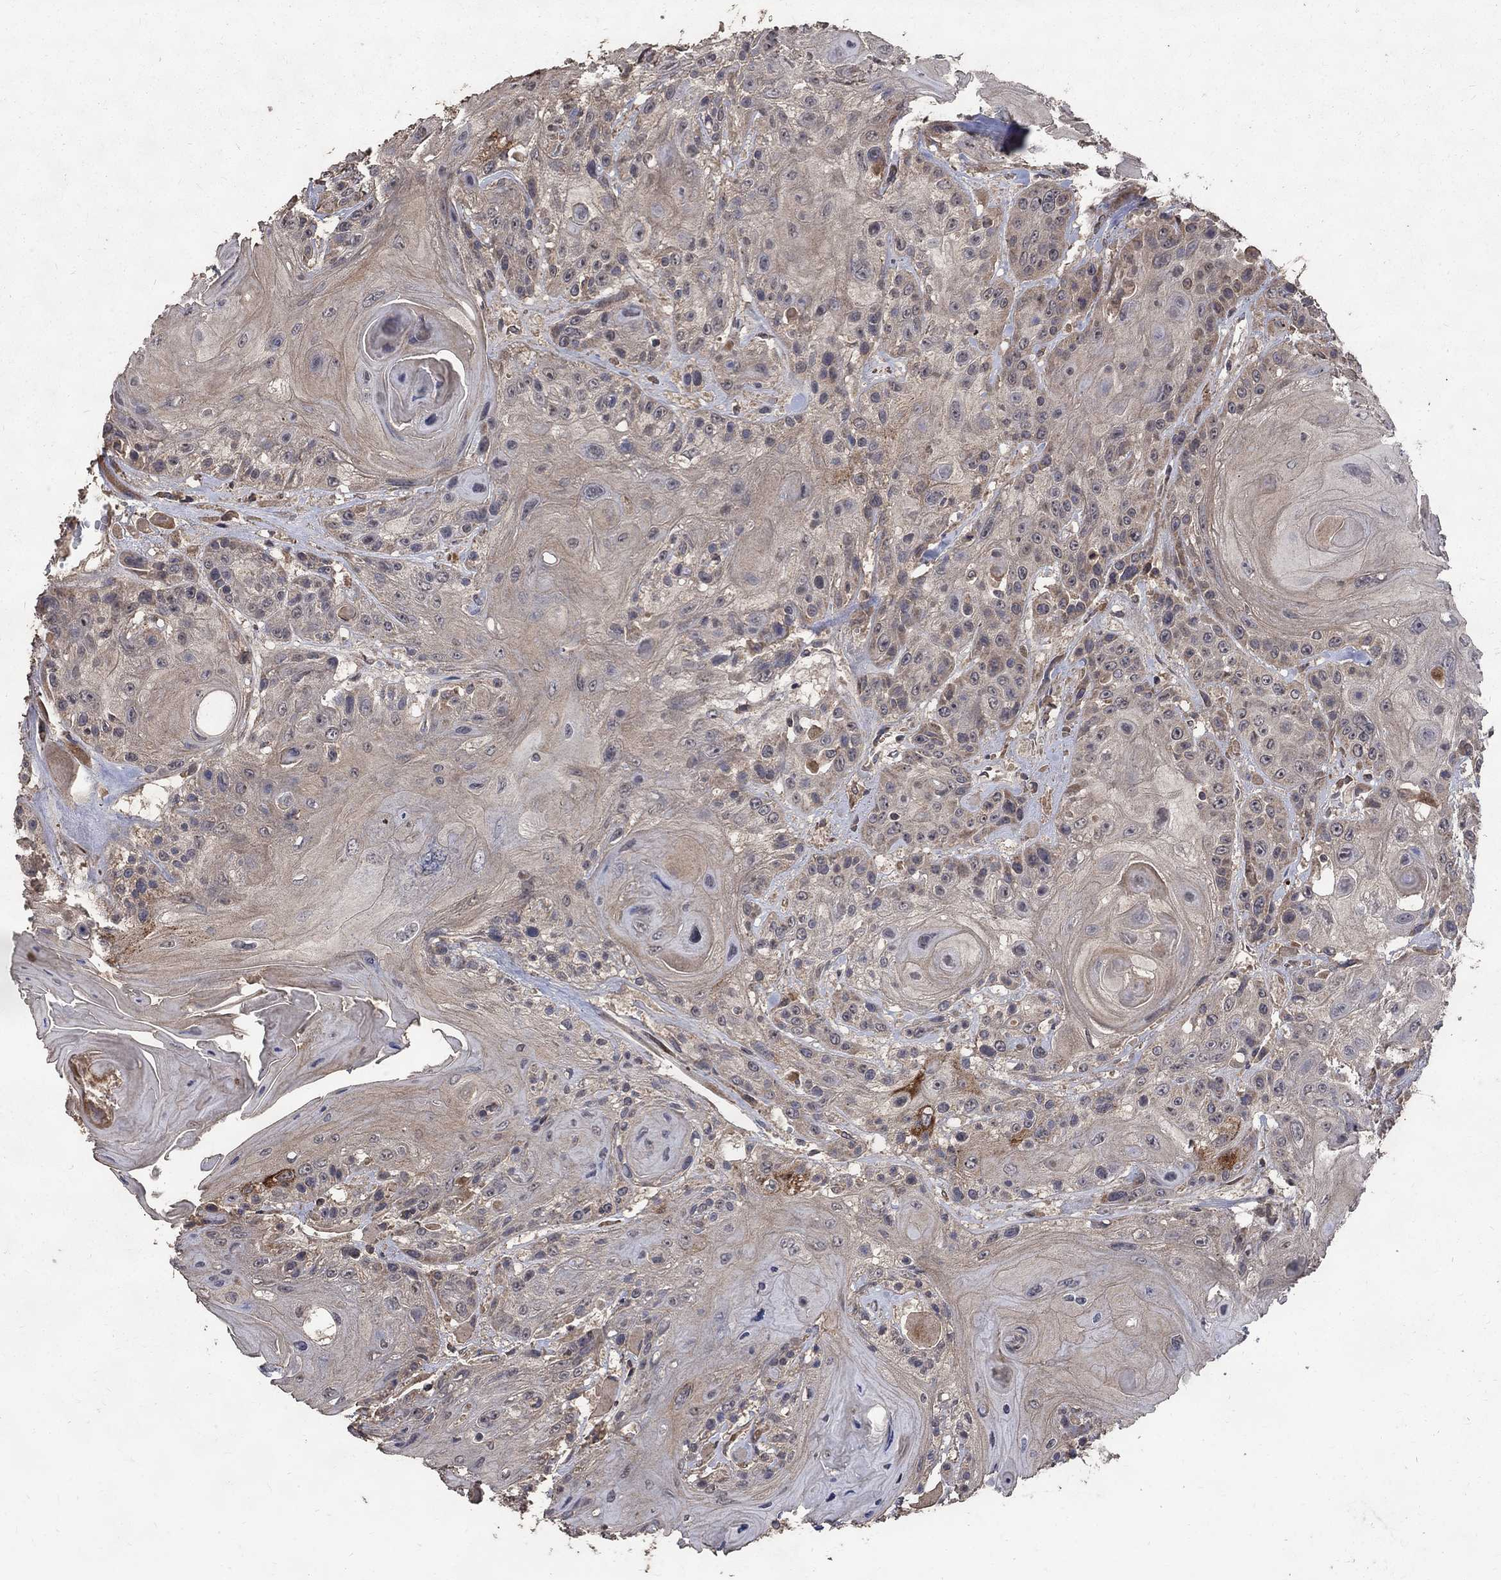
{"staining": {"intensity": "weak", "quantity": "25%-75%", "location": "cytoplasmic/membranous"}, "tissue": "head and neck cancer", "cell_type": "Tumor cells", "image_type": "cancer", "snomed": [{"axis": "morphology", "description": "Squamous cell carcinoma, NOS"}, {"axis": "topography", "description": "Head-Neck"}], "caption": "Immunohistochemical staining of head and neck squamous cell carcinoma shows low levels of weak cytoplasmic/membranous protein expression in about 25%-75% of tumor cells. (IHC, brightfield microscopy, high magnification).", "gene": "C17orf75", "patient": {"sex": "female", "age": 59}}